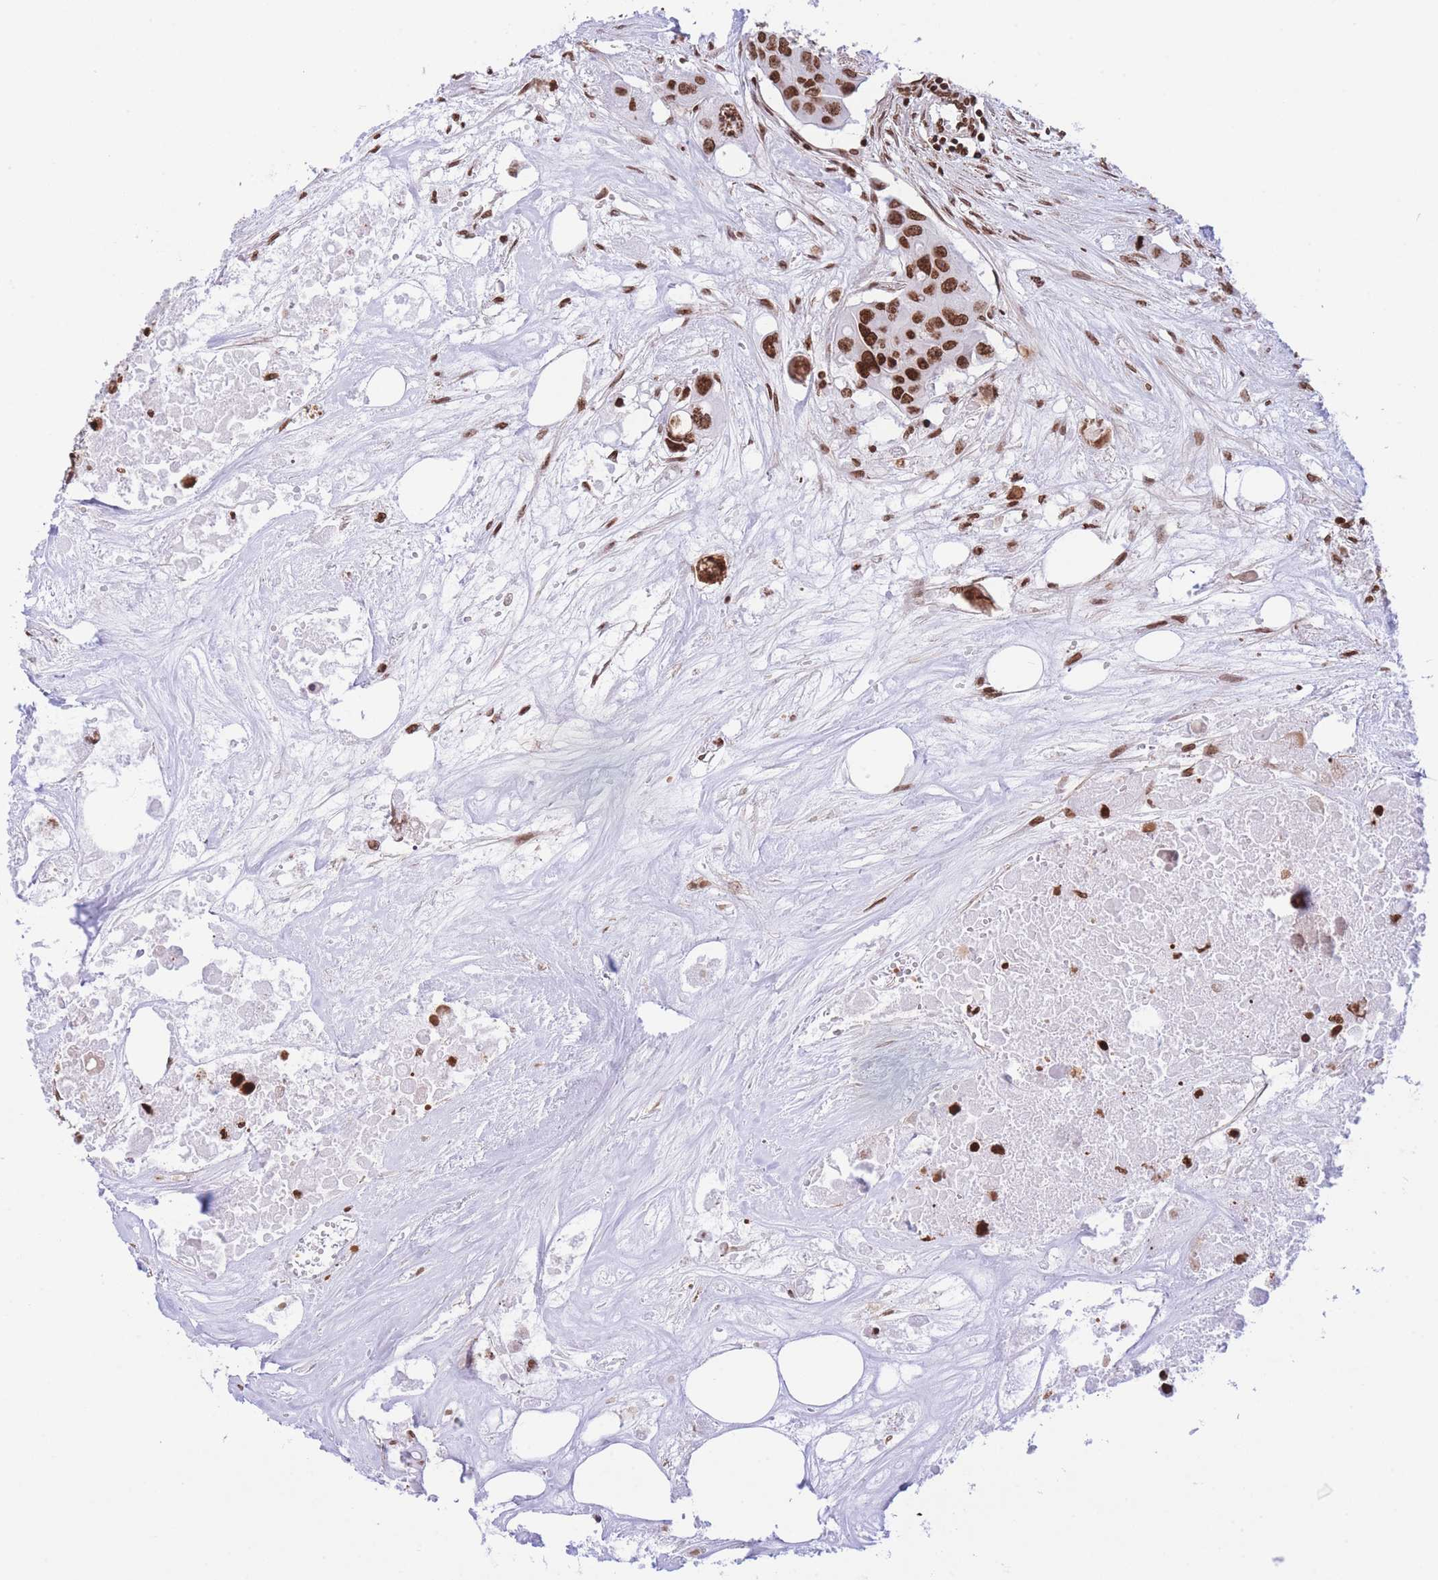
{"staining": {"intensity": "strong", "quantity": ">75%", "location": "nuclear"}, "tissue": "colorectal cancer", "cell_type": "Tumor cells", "image_type": "cancer", "snomed": [{"axis": "morphology", "description": "Adenocarcinoma, NOS"}, {"axis": "topography", "description": "Colon"}], "caption": "Human colorectal adenocarcinoma stained for a protein (brown) demonstrates strong nuclear positive staining in about >75% of tumor cells.", "gene": "H2BC11", "patient": {"sex": "male", "age": 77}}